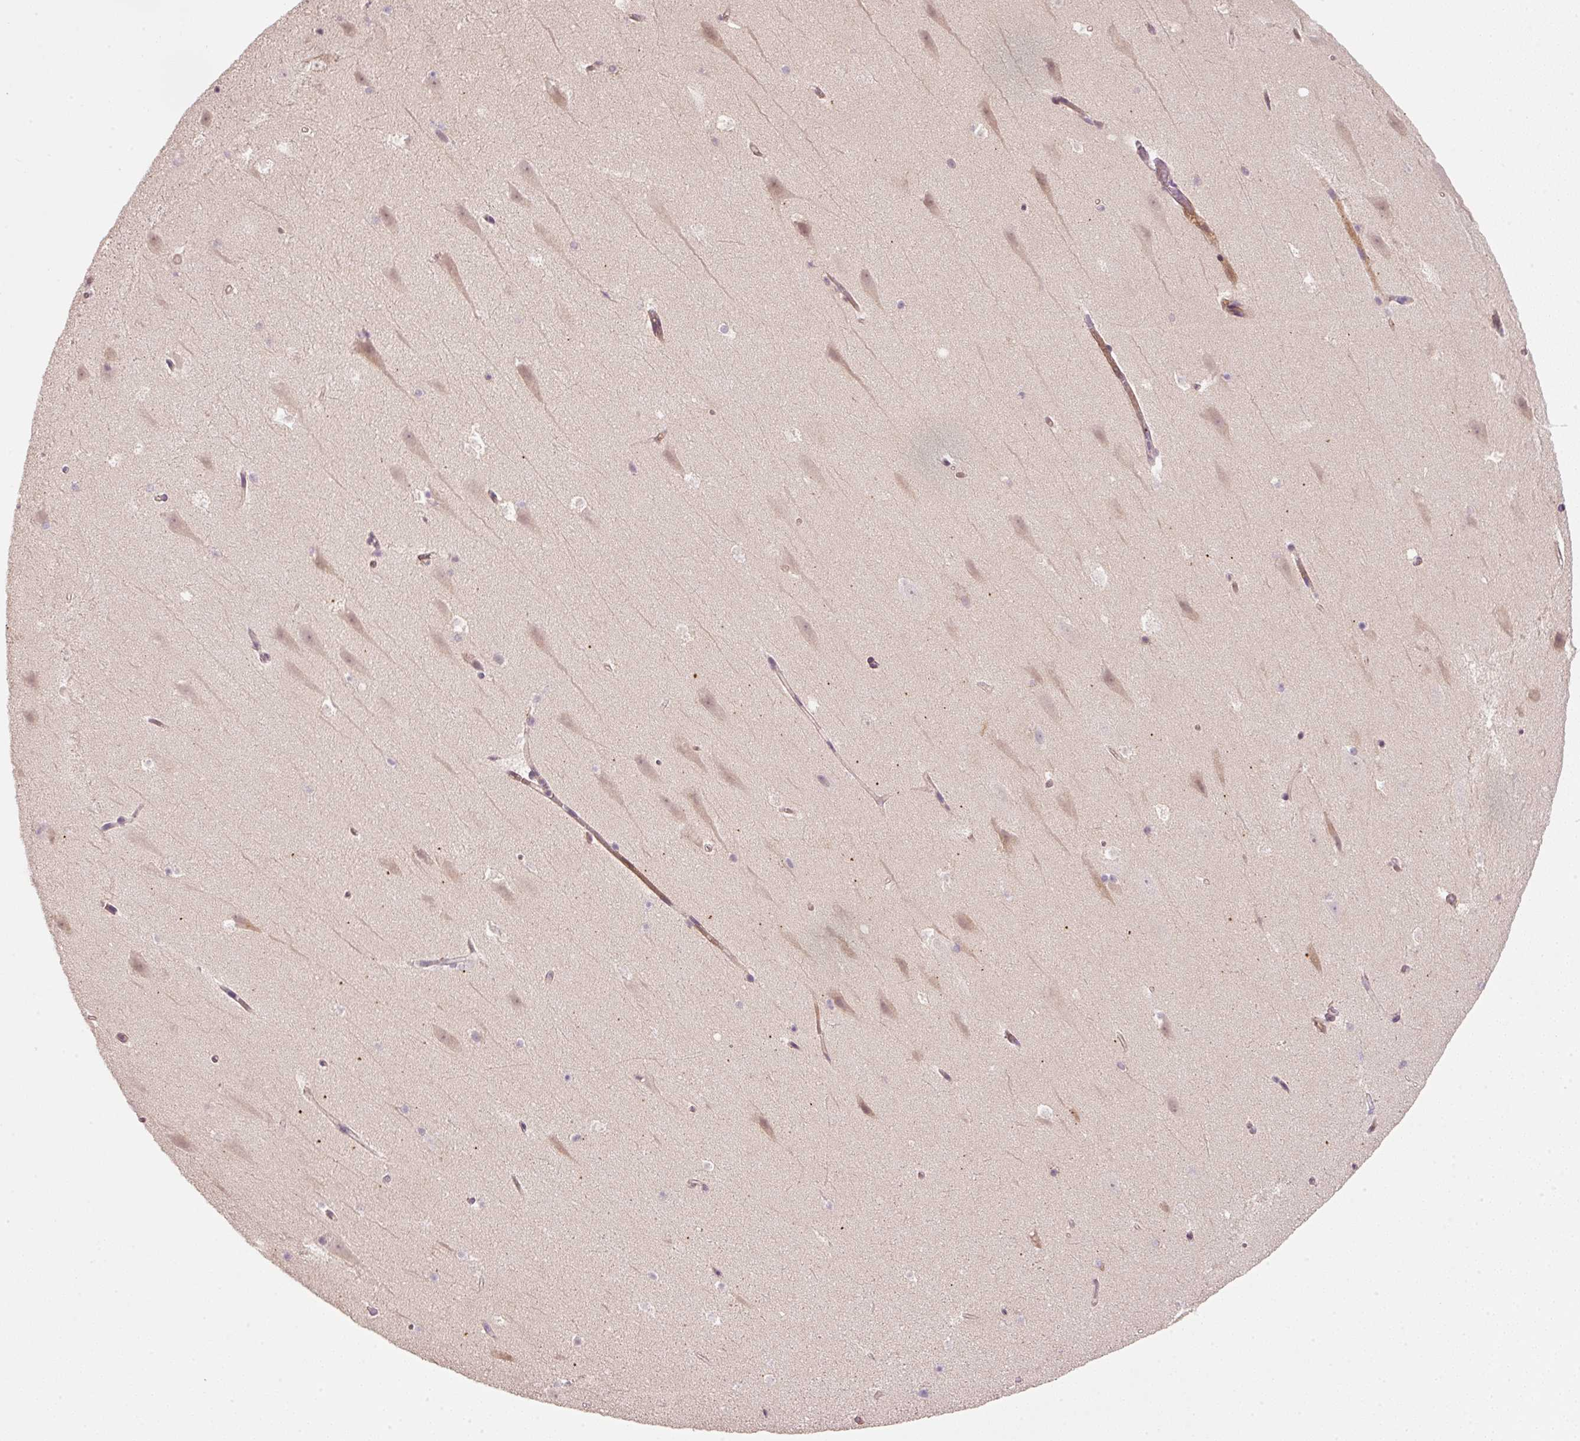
{"staining": {"intensity": "negative", "quantity": "none", "location": "none"}, "tissue": "hippocampus", "cell_type": "Glial cells", "image_type": "normal", "snomed": [{"axis": "morphology", "description": "Normal tissue, NOS"}, {"axis": "topography", "description": "Hippocampus"}], "caption": "Hippocampus was stained to show a protein in brown. There is no significant positivity in glial cells.", "gene": "TIRAP", "patient": {"sex": "male", "age": 37}}